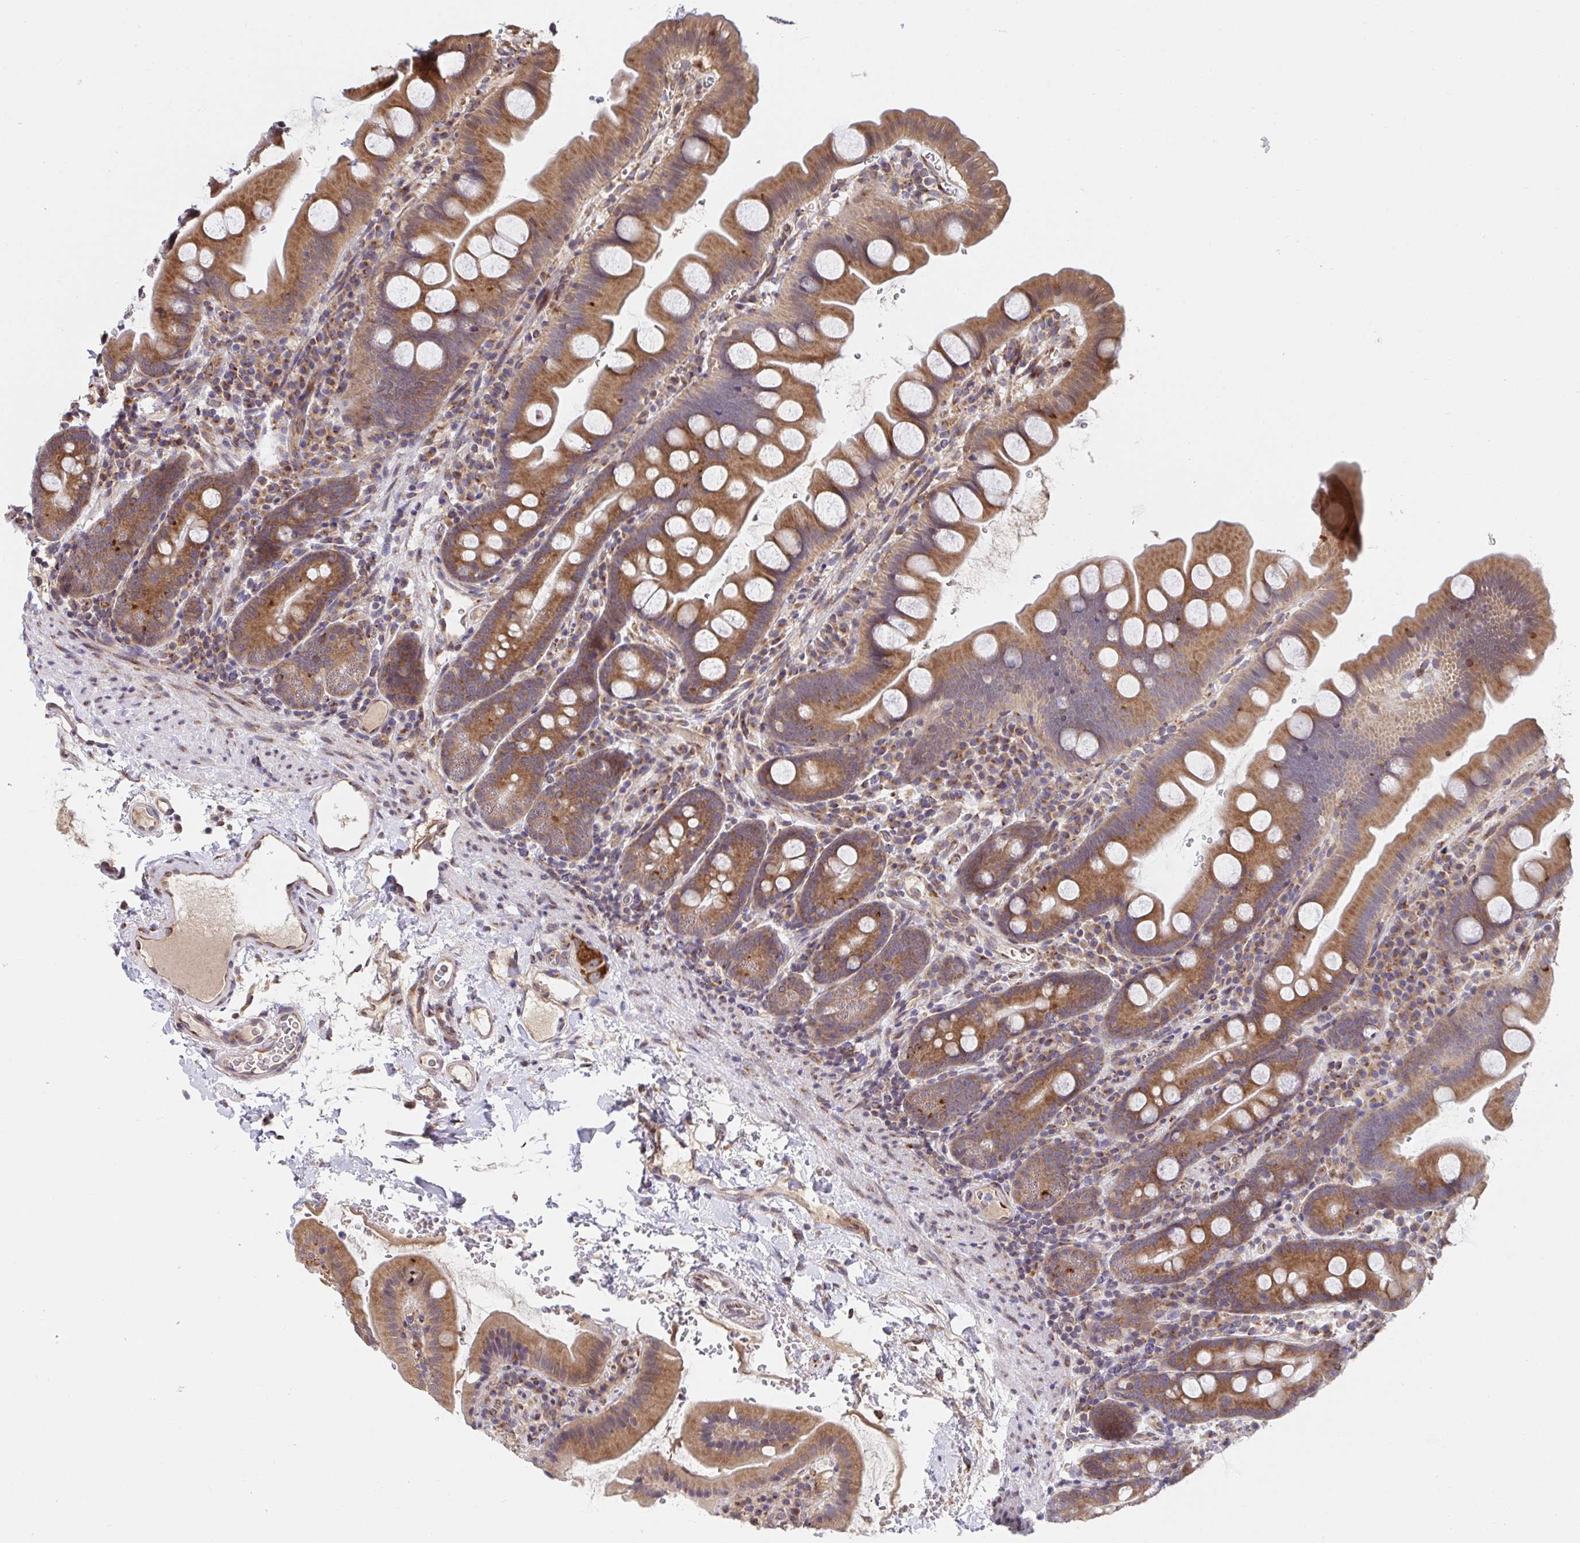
{"staining": {"intensity": "moderate", "quantity": ">75%", "location": "cytoplasmic/membranous"}, "tissue": "small intestine", "cell_type": "Glandular cells", "image_type": "normal", "snomed": [{"axis": "morphology", "description": "Normal tissue, NOS"}, {"axis": "topography", "description": "Small intestine"}], "caption": "Immunohistochemistry (IHC) of benign small intestine displays medium levels of moderate cytoplasmic/membranous expression in approximately >75% of glandular cells.", "gene": "ATP5MJ", "patient": {"sex": "female", "age": 68}}